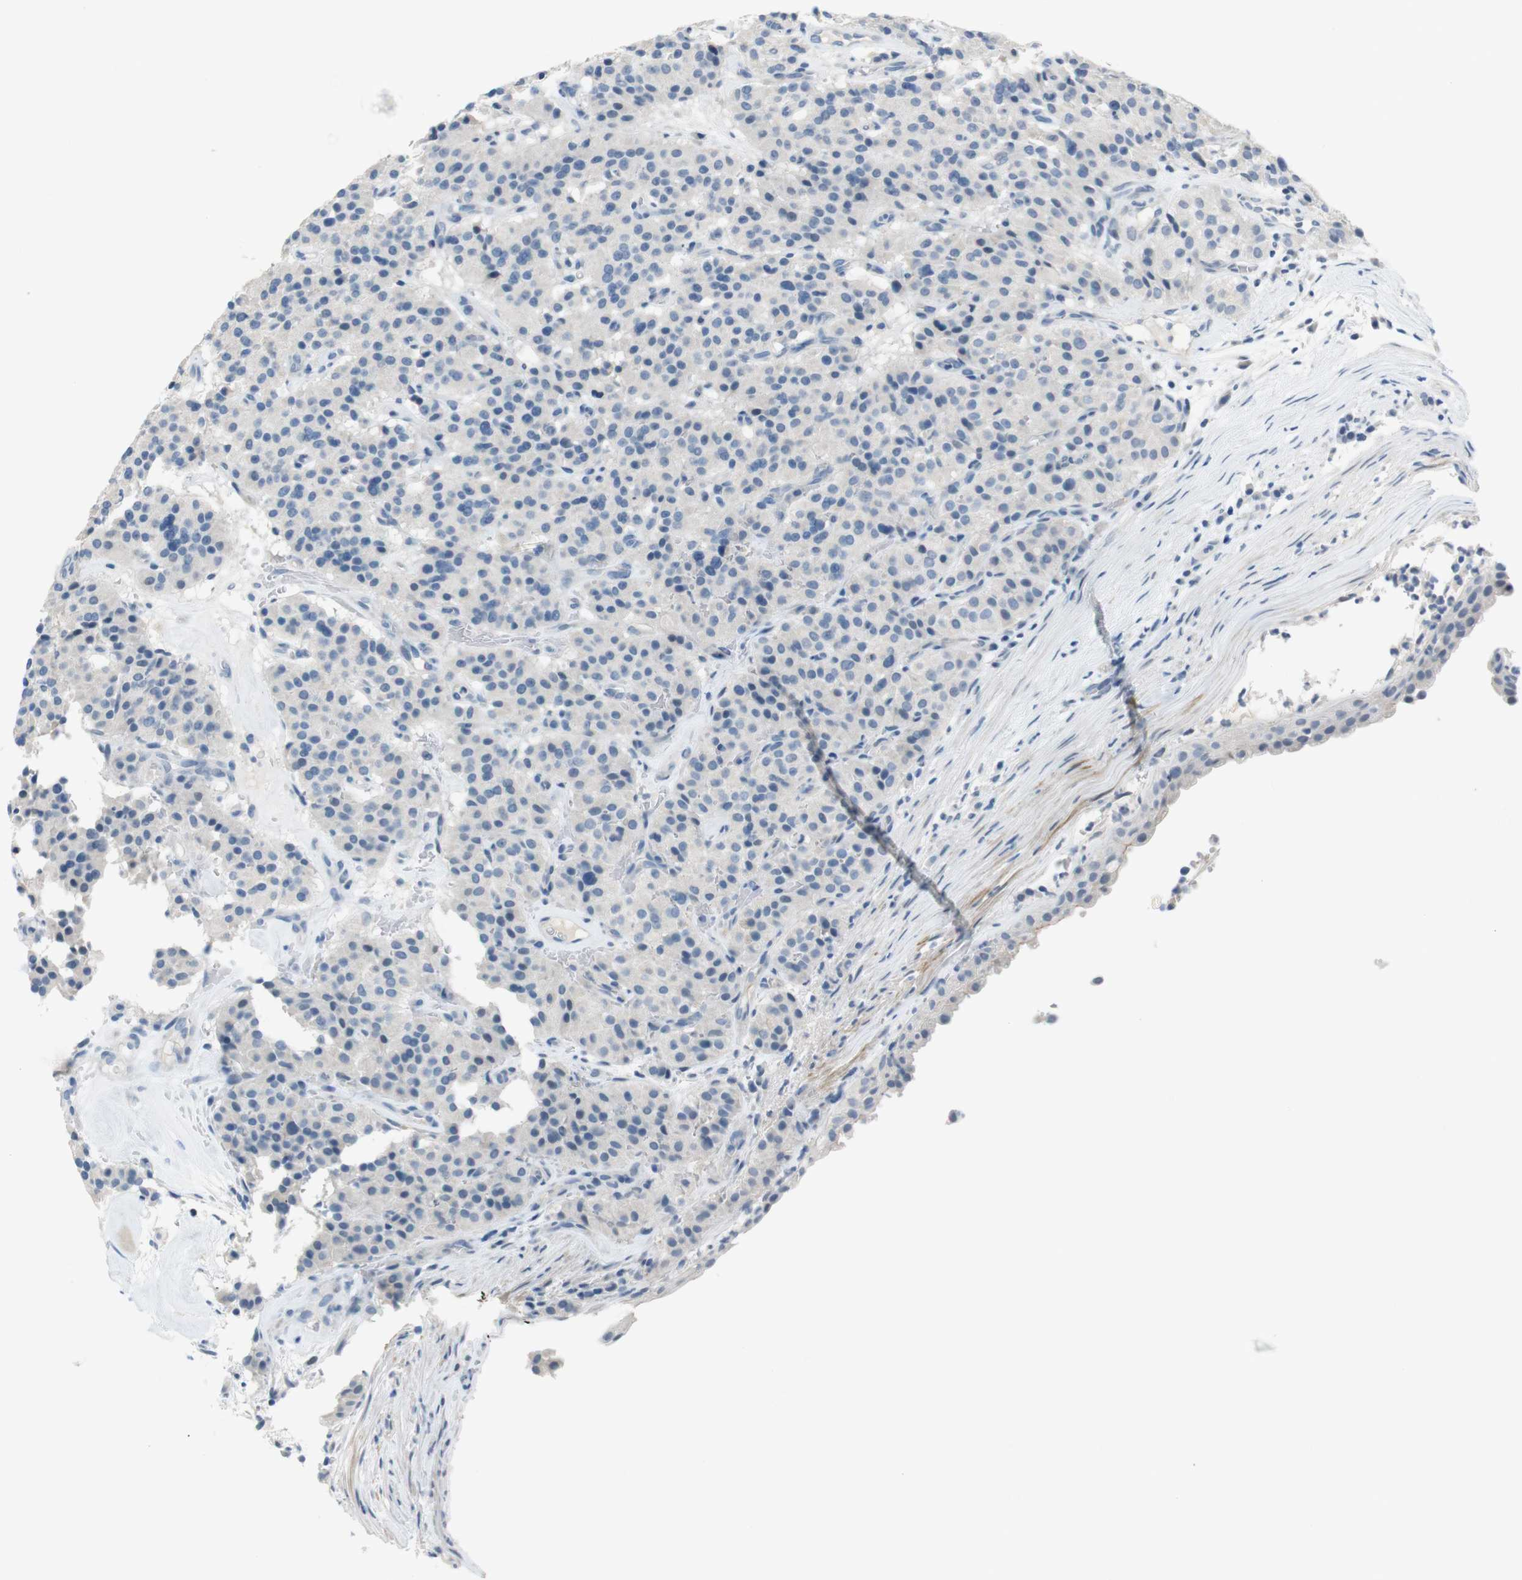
{"staining": {"intensity": "negative", "quantity": "none", "location": "none"}, "tissue": "carcinoid", "cell_type": "Tumor cells", "image_type": "cancer", "snomed": [{"axis": "morphology", "description": "Carcinoid, malignant, NOS"}, {"axis": "topography", "description": "Lung"}], "caption": "This is an immunohistochemistry photomicrograph of human malignant carcinoid. There is no expression in tumor cells.", "gene": "HRH2", "patient": {"sex": "male", "age": 30}}